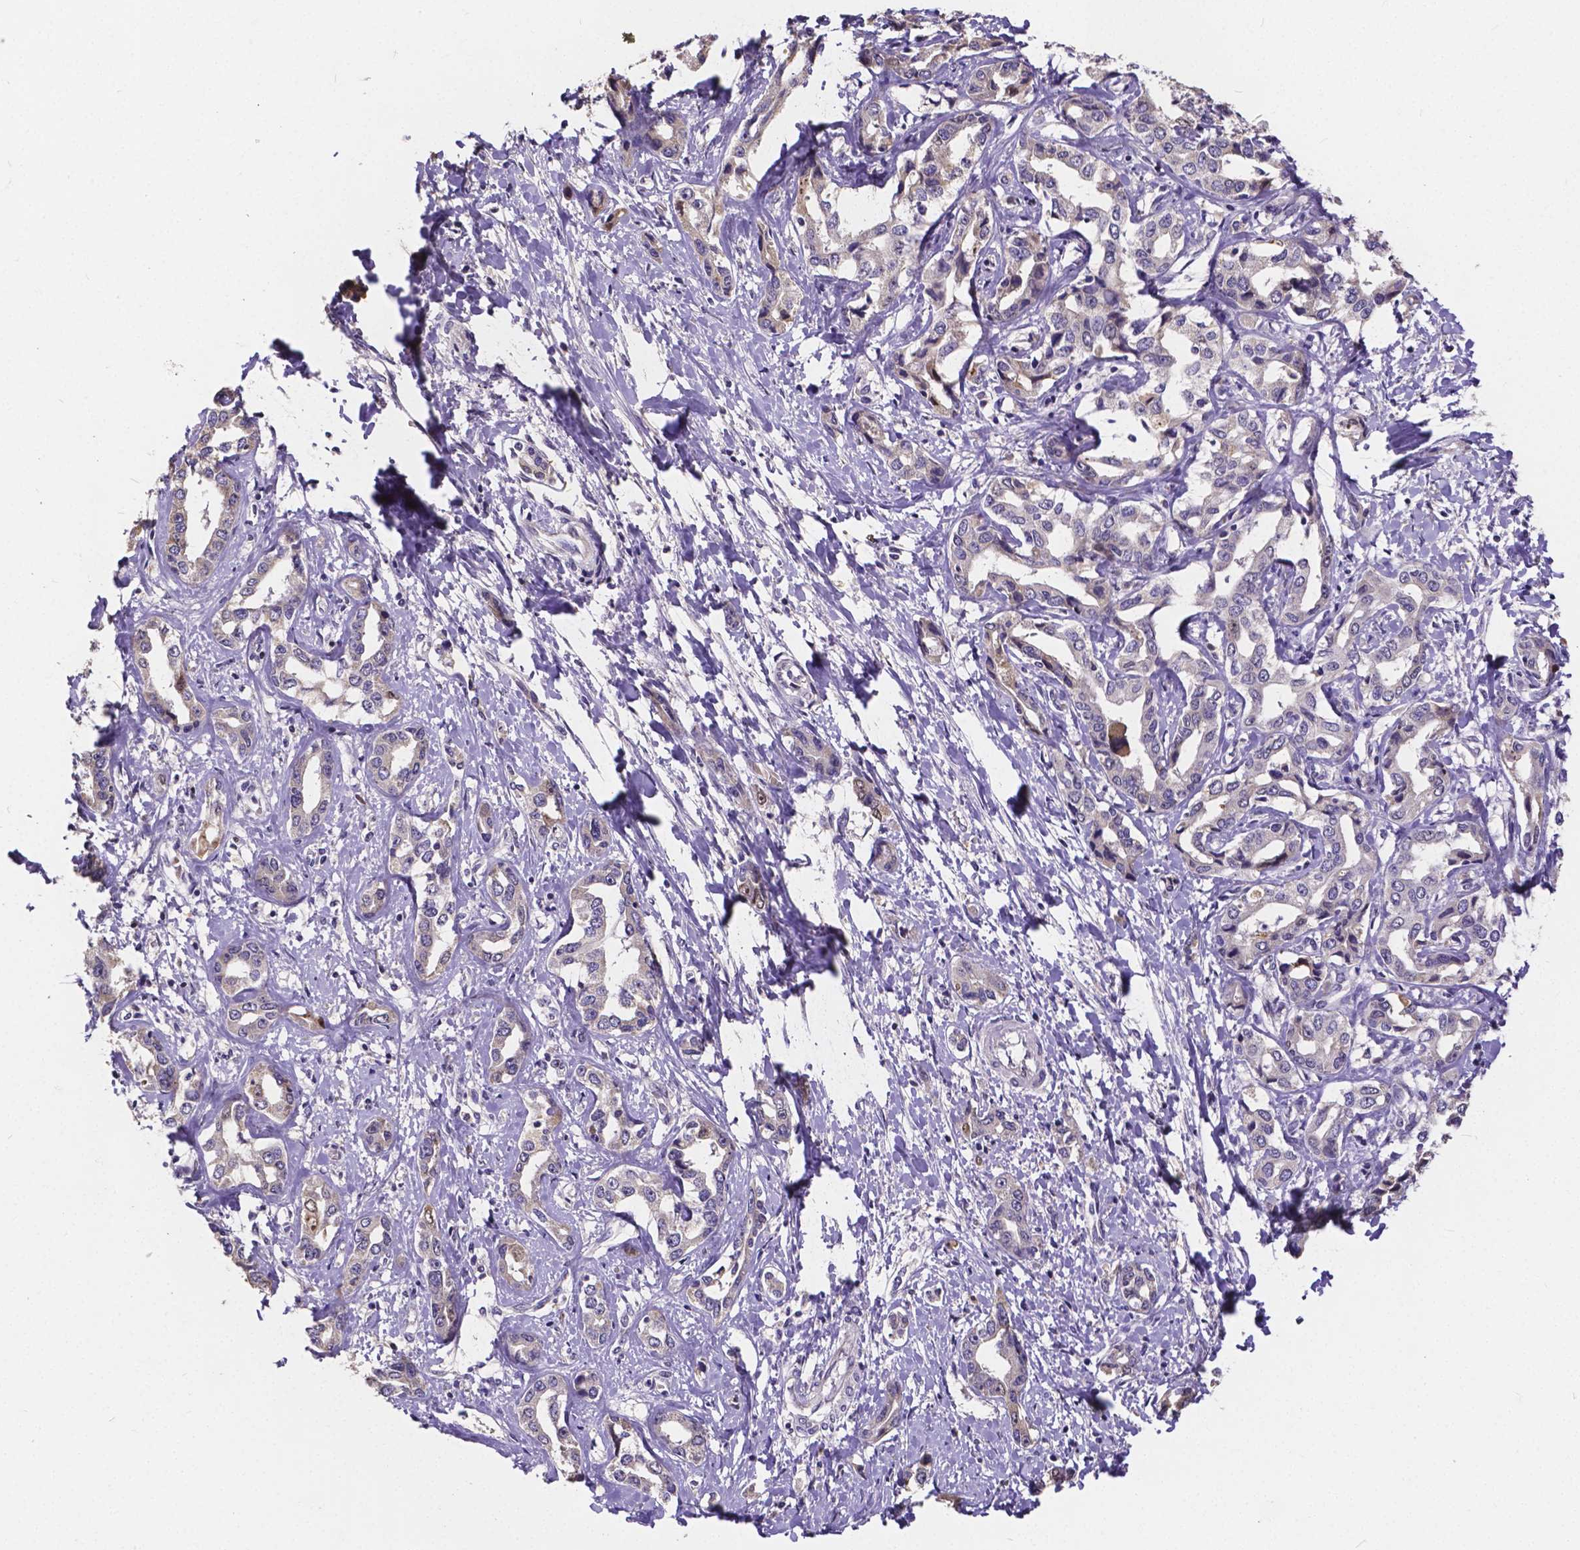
{"staining": {"intensity": "negative", "quantity": "none", "location": "none"}, "tissue": "liver cancer", "cell_type": "Tumor cells", "image_type": "cancer", "snomed": [{"axis": "morphology", "description": "Cholangiocarcinoma"}, {"axis": "topography", "description": "Liver"}], "caption": "Tumor cells show no significant expression in liver cholangiocarcinoma.", "gene": "CTNNA2", "patient": {"sex": "male", "age": 59}}